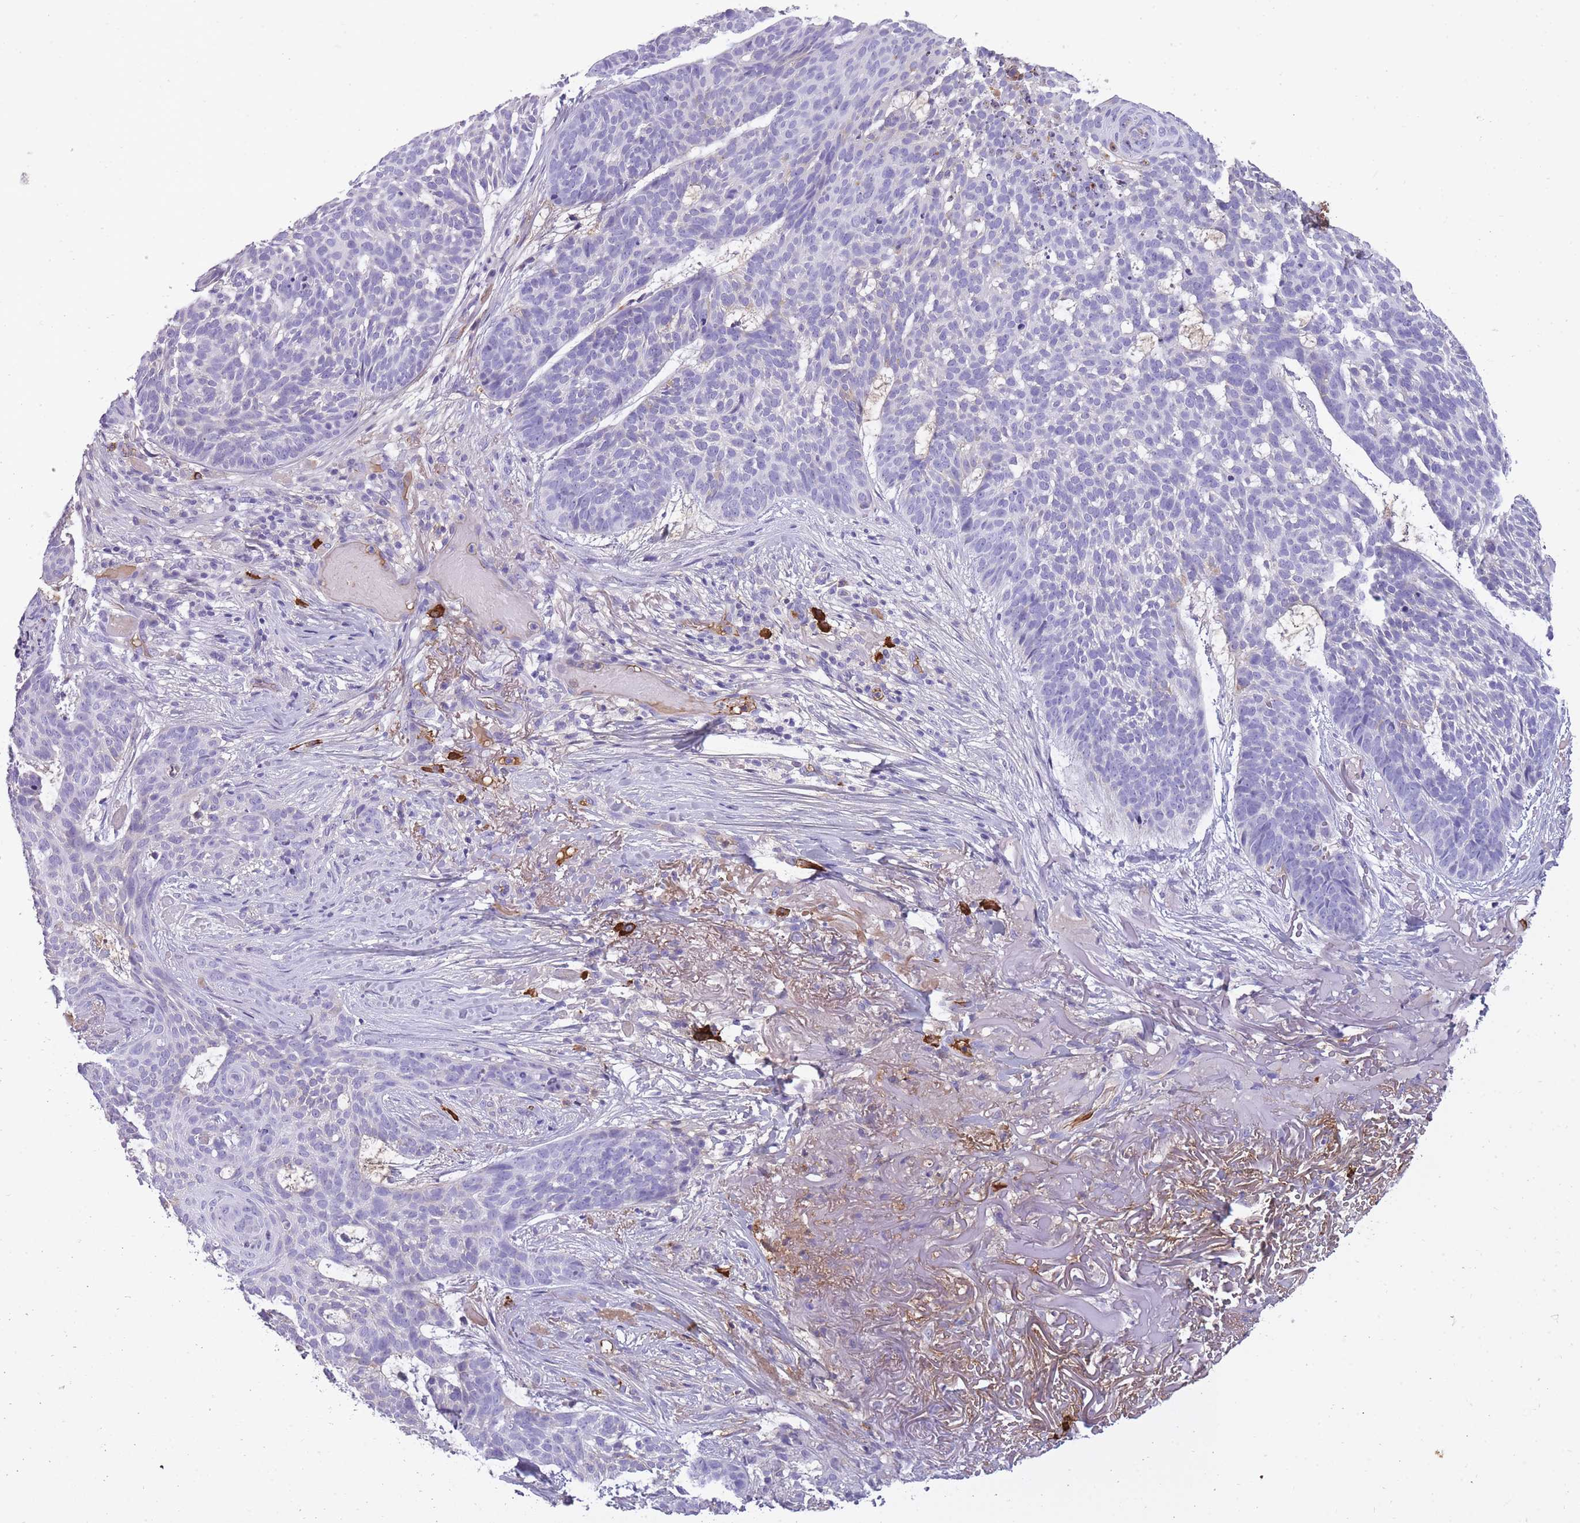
{"staining": {"intensity": "negative", "quantity": "none", "location": "none"}, "tissue": "skin cancer", "cell_type": "Tumor cells", "image_type": "cancer", "snomed": [{"axis": "morphology", "description": "Basal cell carcinoma"}, {"axis": "topography", "description": "Skin"}], "caption": "High power microscopy image of an immunohistochemistry (IHC) histopathology image of skin cancer (basal cell carcinoma), revealing no significant positivity in tumor cells.", "gene": "IGKV1D-42", "patient": {"sex": "female", "age": 89}}